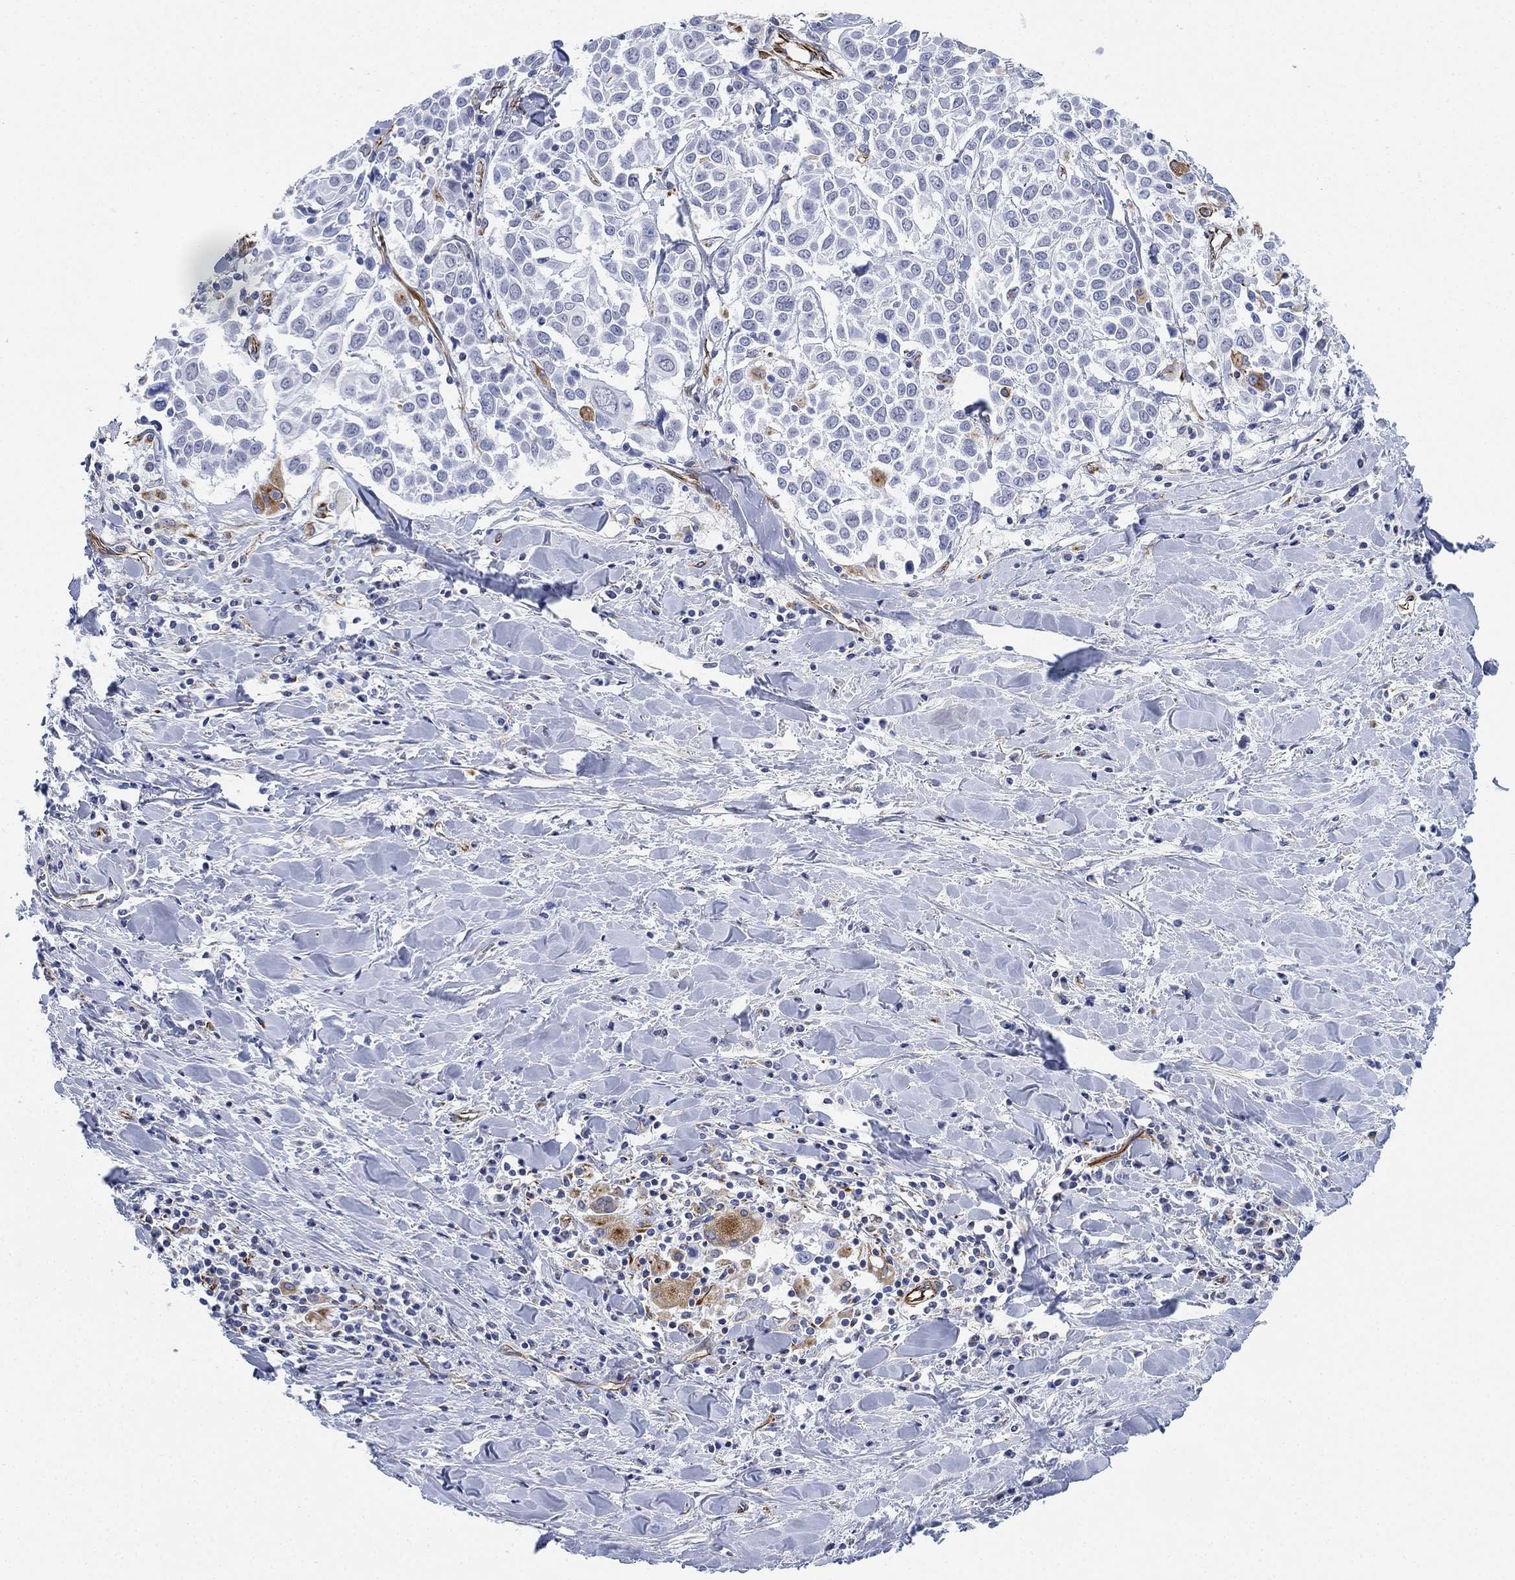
{"staining": {"intensity": "moderate", "quantity": "<25%", "location": "cytoplasmic/membranous"}, "tissue": "lung cancer", "cell_type": "Tumor cells", "image_type": "cancer", "snomed": [{"axis": "morphology", "description": "Squamous cell carcinoma, NOS"}, {"axis": "topography", "description": "Lung"}], "caption": "Lung cancer stained with a brown dye displays moderate cytoplasmic/membranous positive positivity in about <25% of tumor cells.", "gene": "PSKH2", "patient": {"sex": "male", "age": 57}}